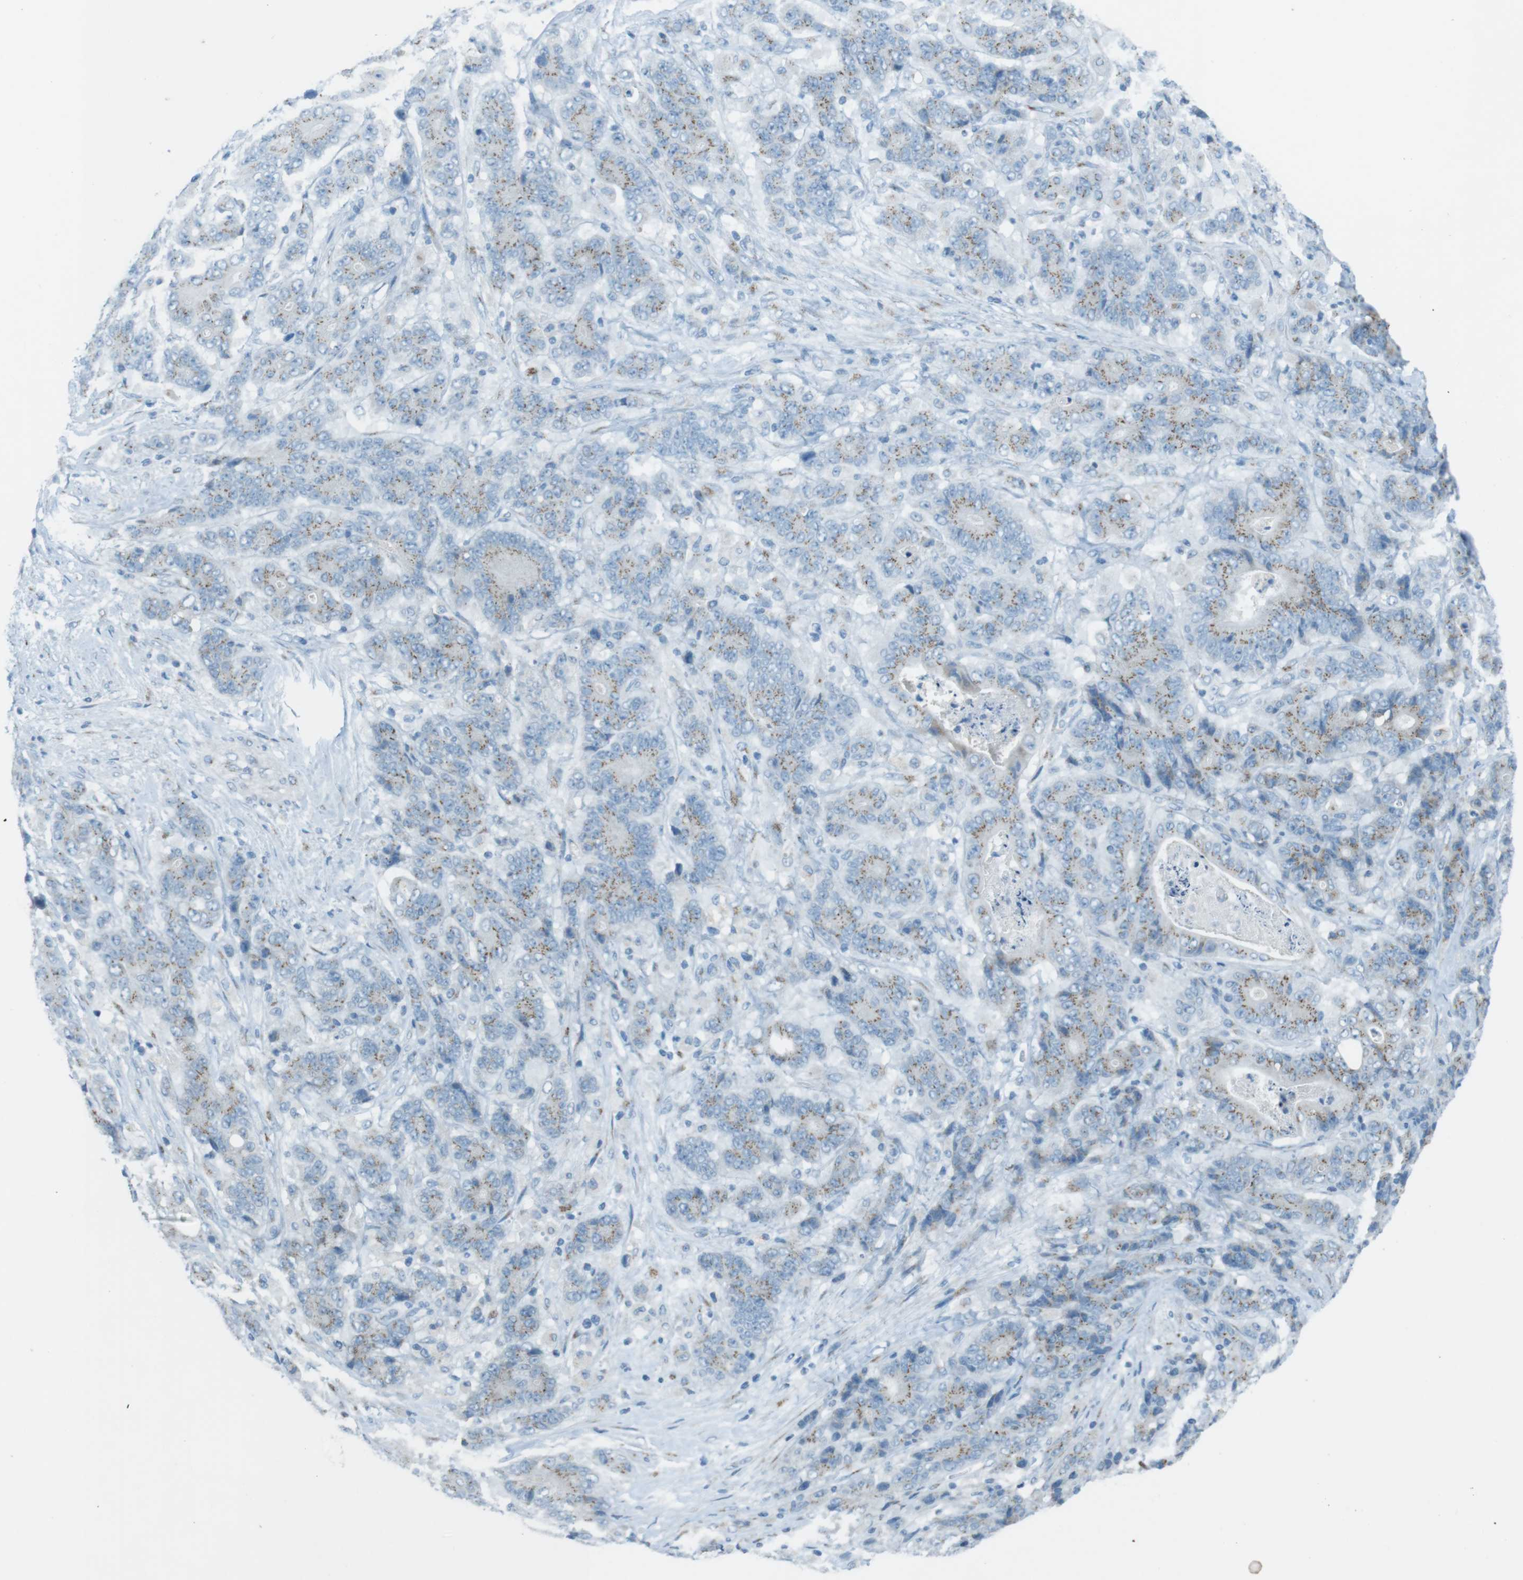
{"staining": {"intensity": "moderate", "quantity": ">75%", "location": "cytoplasmic/membranous"}, "tissue": "stomach cancer", "cell_type": "Tumor cells", "image_type": "cancer", "snomed": [{"axis": "morphology", "description": "Adenocarcinoma, NOS"}, {"axis": "topography", "description": "Stomach"}], "caption": "This is a histology image of IHC staining of stomach adenocarcinoma, which shows moderate expression in the cytoplasmic/membranous of tumor cells.", "gene": "TXNDC15", "patient": {"sex": "female", "age": 73}}